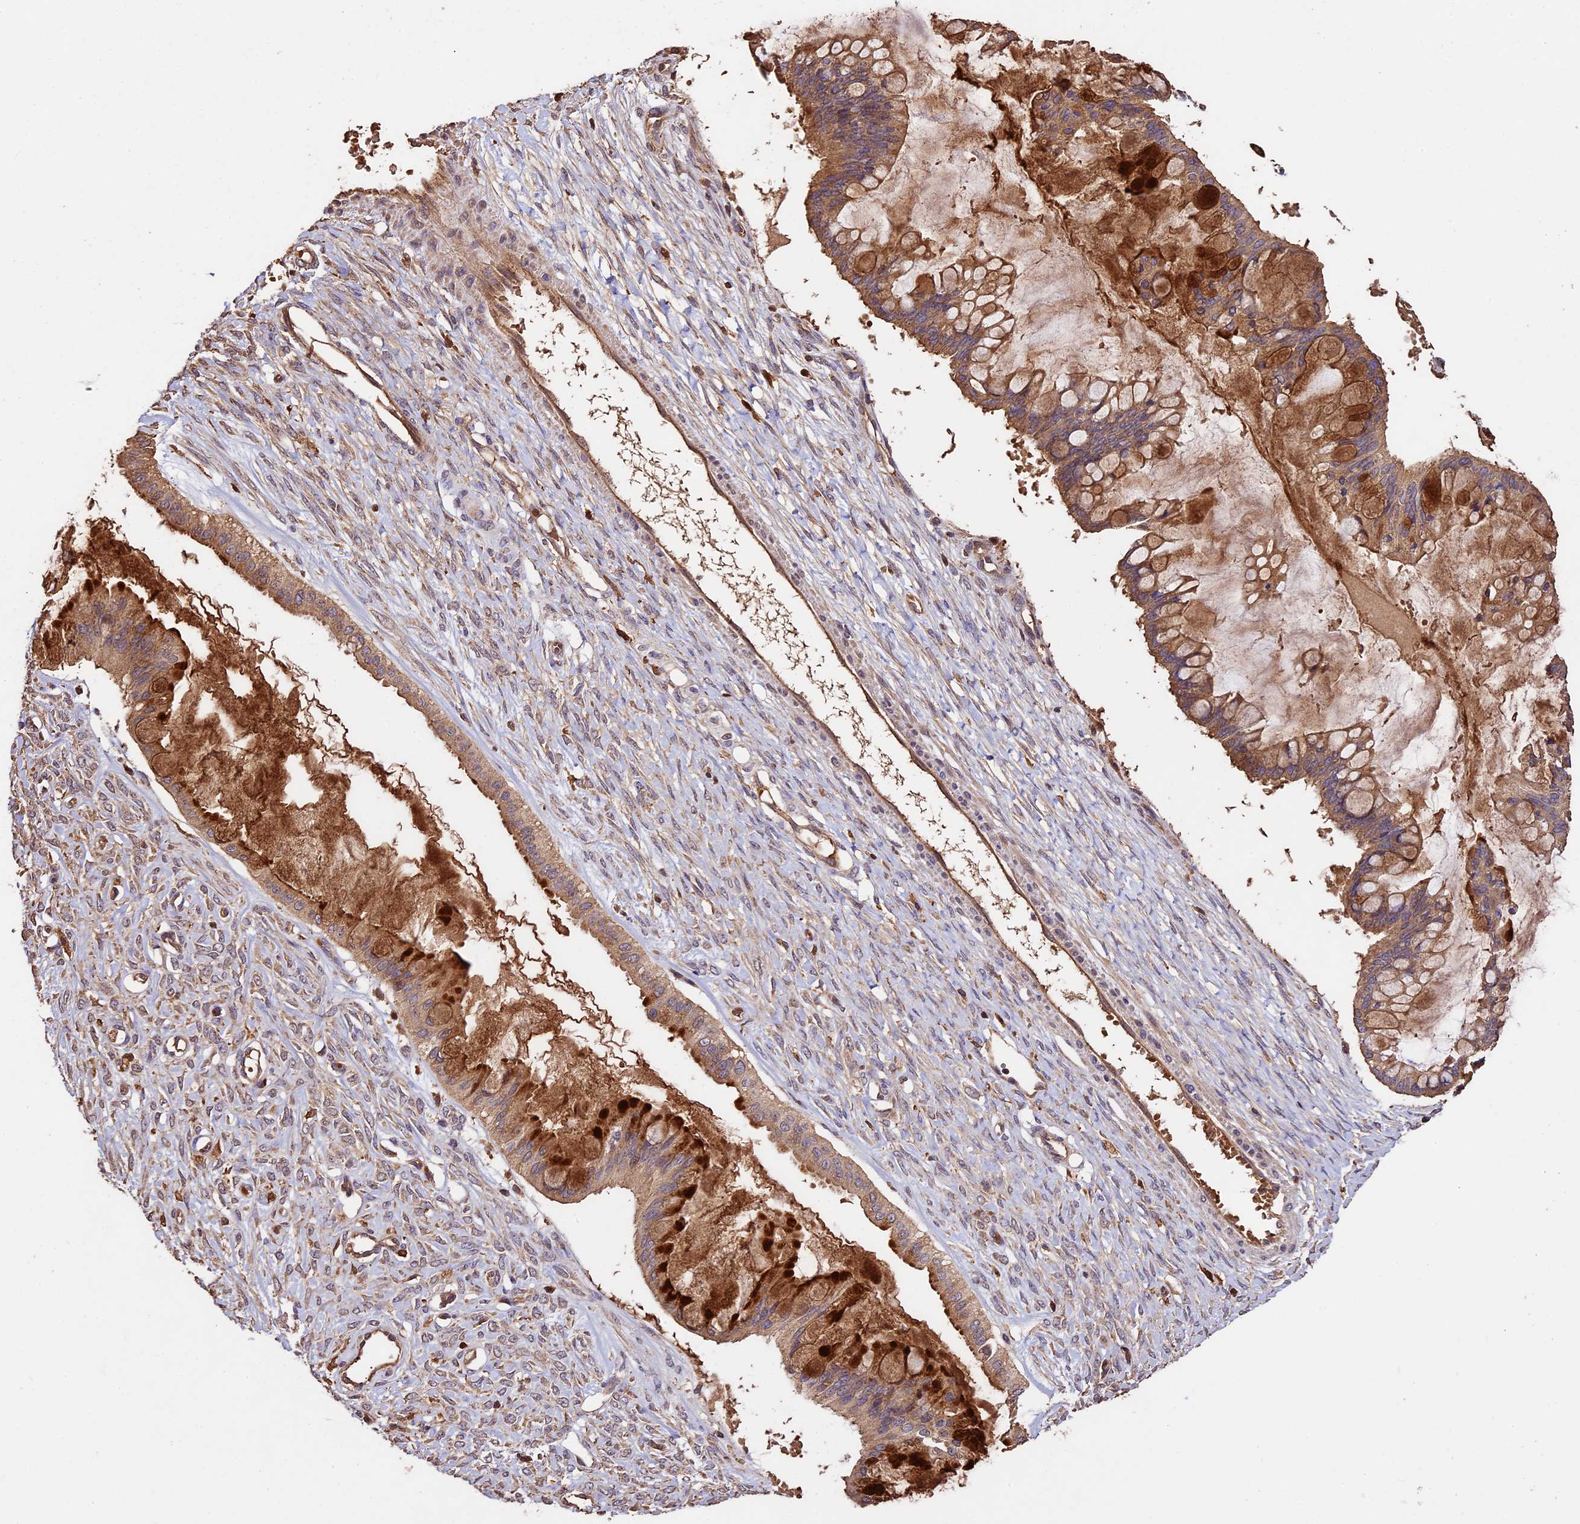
{"staining": {"intensity": "strong", "quantity": ">75%", "location": "cytoplasmic/membranous"}, "tissue": "ovarian cancer", "cell_type": "Tumor cells", "image_type": "cancer", "snomed": [{"axis": "morphology", "description": "Cystadenocarcinoma, mucinous, NOS"}, {"axis": "topography", "description": "Ovary"}], "caption": "Protein expression analysis of human ovarian cancer (mucinous cystadenocarcinoma) reveals strong cytoplasmic/membranous positivity in about >75% of tumor cells. (DAB (3,3'-diaminobenzidine) IHC, brown staining for protein, blue staining for nuclei).", "gene": "CRLF1", "patient": {"sex": "female", "age": 73}}